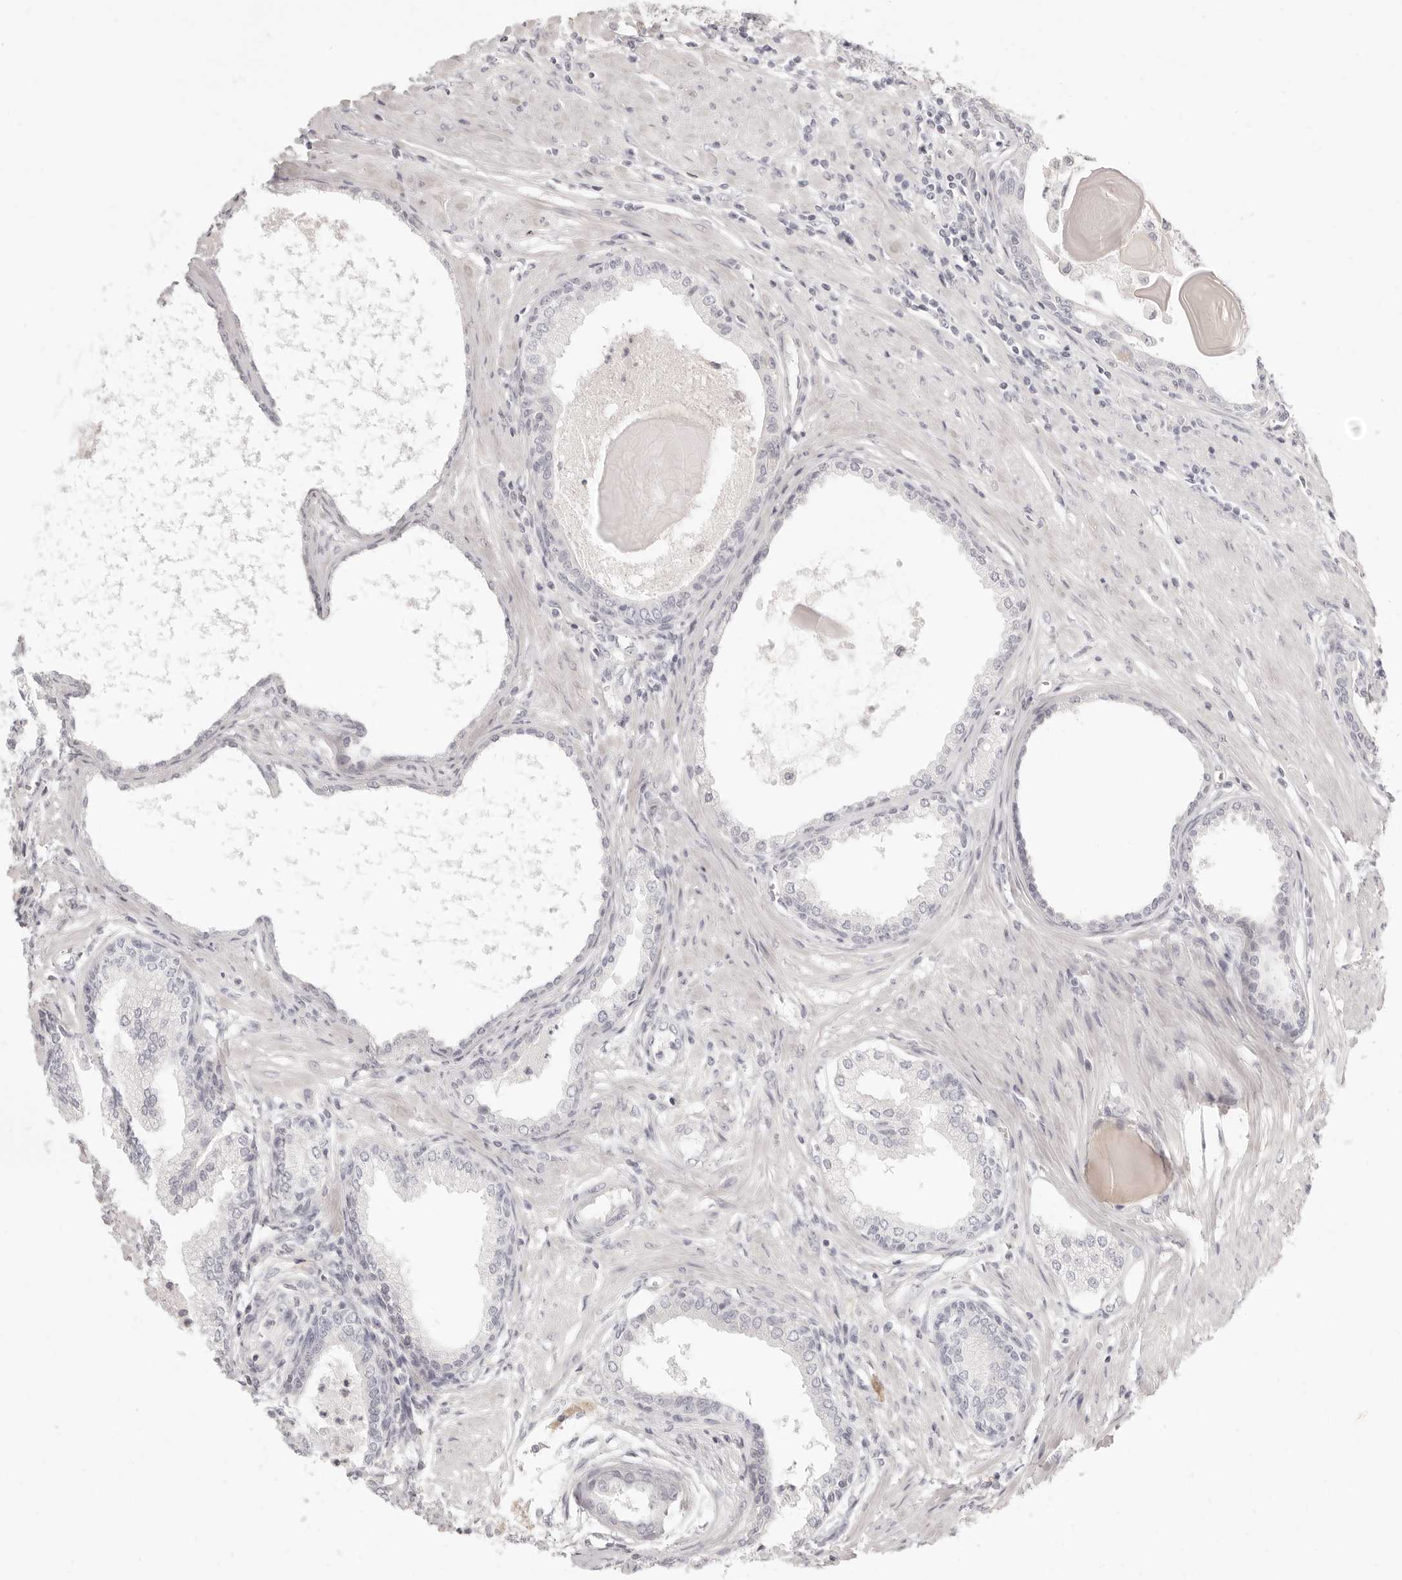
{"staining": {"intensity": "negative", "quantity": "none", "location": "none"}, "tissue": "prostate cancer", "cell_type": "Tumor cells", "image_type": "cancer", "snomed": [{"axis": "morphology", "description": "Adenocarcinoma, High grade"}, {"axis": "topography", "description": "Prostate"}], "caption": "This histopathology image is of high-grade adenocarcinoma (prostate) stained with immunohistochemistry to label a protein in brown with the nuclei are counter-stained blue. There is no staining in tumor cells. The staining is performed using DAB brown chromogen with nuclei counter-stained in using hematoxylin.", "gene": "FABP1", "patient": {"sex": "male", "age": 62}}